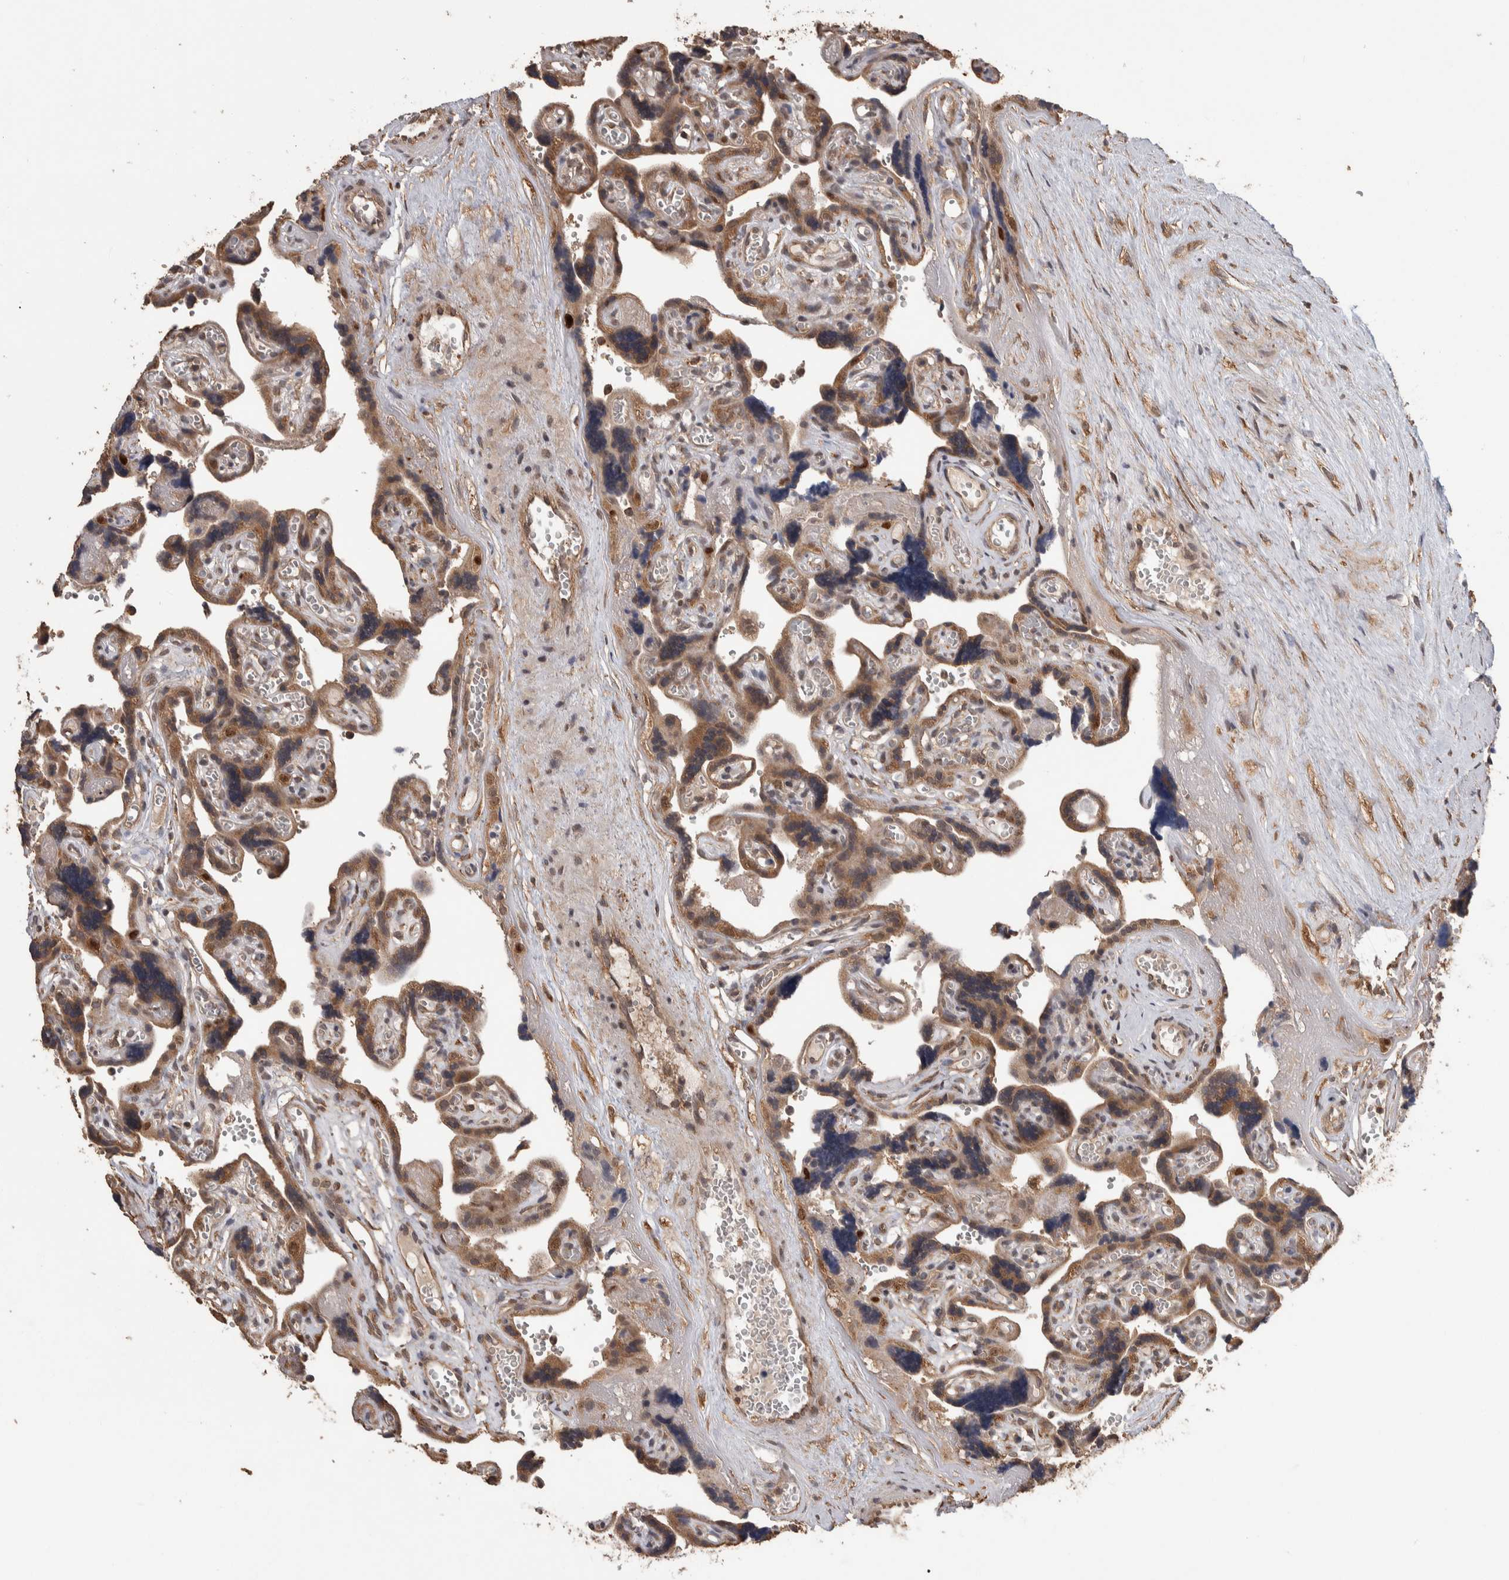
{"staining": {"intensity": "moderate", "quantity": ">75%", "location": "cytoplasmic/membranous,nuclear"}, "tissue": "placenta", "cell_type": "Decidual cells", "image_type": "normal", "snomed": [{"axis": "morphology", "description": "Normal tissue, NOS"}, {"axis": "topography", "description": "Placenta"}], "caption": "Immunohistochemical staining of unremarkable placenta displays medium levels of moderate cytoplasmic/membranous,nuclear staining in approximately >75% of decidual cells. (Stains: DAB in brown, nuclei in blue, Microscopy: brightfield microscopy at high magnification).", "gene": "DVL2", "patient": {"sex": "female", "age": 30}}